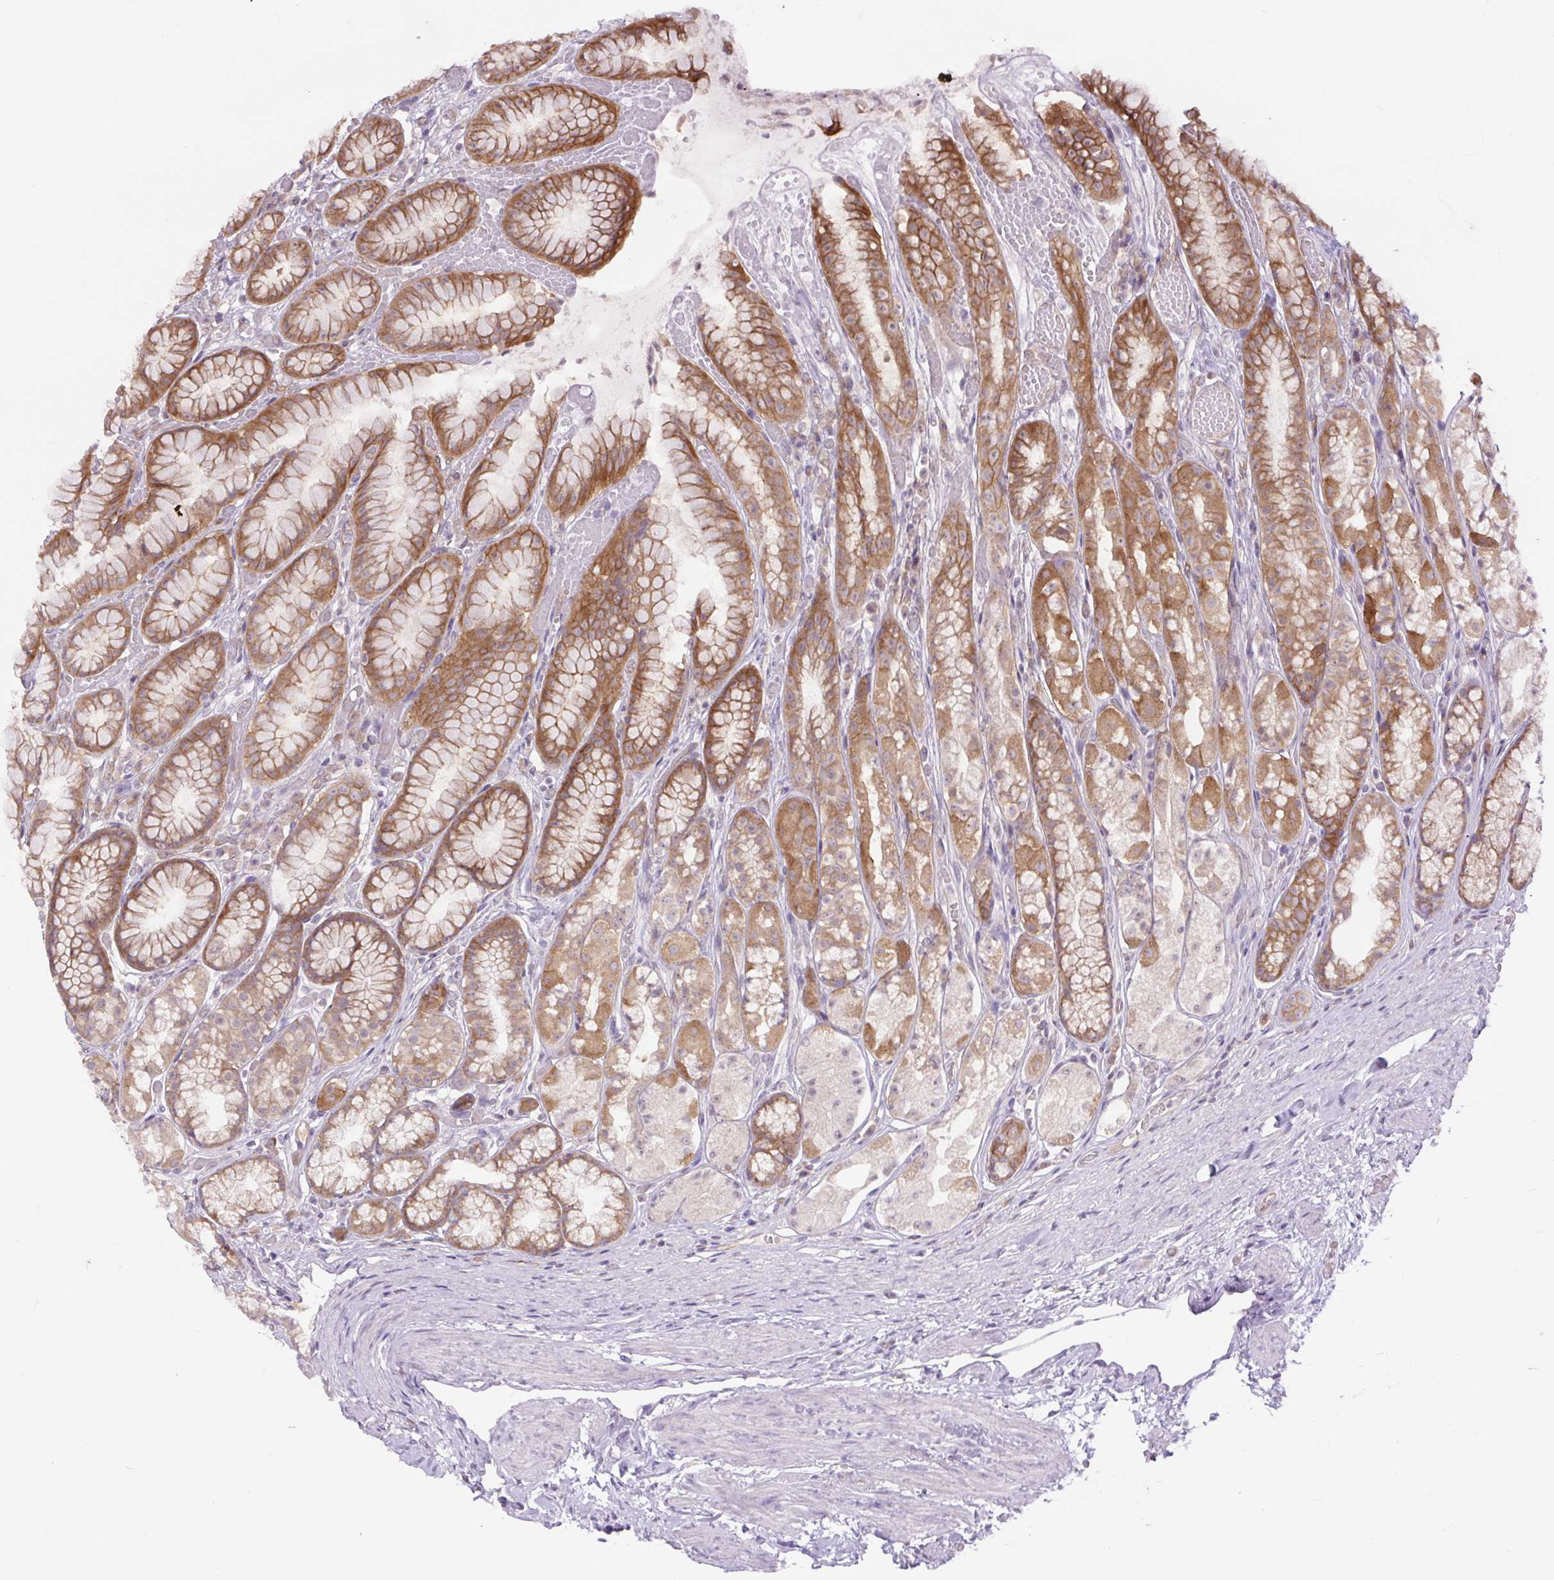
{"staining": {"intensity": "moderate", "quantity": ">75%", "location": "cytoplasmic/membranous"}, "tissue": "stomach", "cell_type": "Glandular cells", "image_type": "normal", "snomed": [{"axis": "morphology", "description": "Normal tissue, NOS"}, {"axis": "topography", "description": "Smooth muscle"}, {"axis": "topography", "description": "Stomach"}], "caption": "High-magnification brightfield microscopy of normal stomach stained with DAB (3,3'-diaminobenzidine) (brown) and counterstained with hematoxylin (blue). glandular cells exhibit moderate cytoplasmic/membranous positivity is identified in approximately>75% of cells. (DAB (3,3'-diaminobenzidine) IHC, brown staining for protein, blue staining for nuclei).", "gene": "MINK1", "patient": {"sex": "male", "age": 70}}